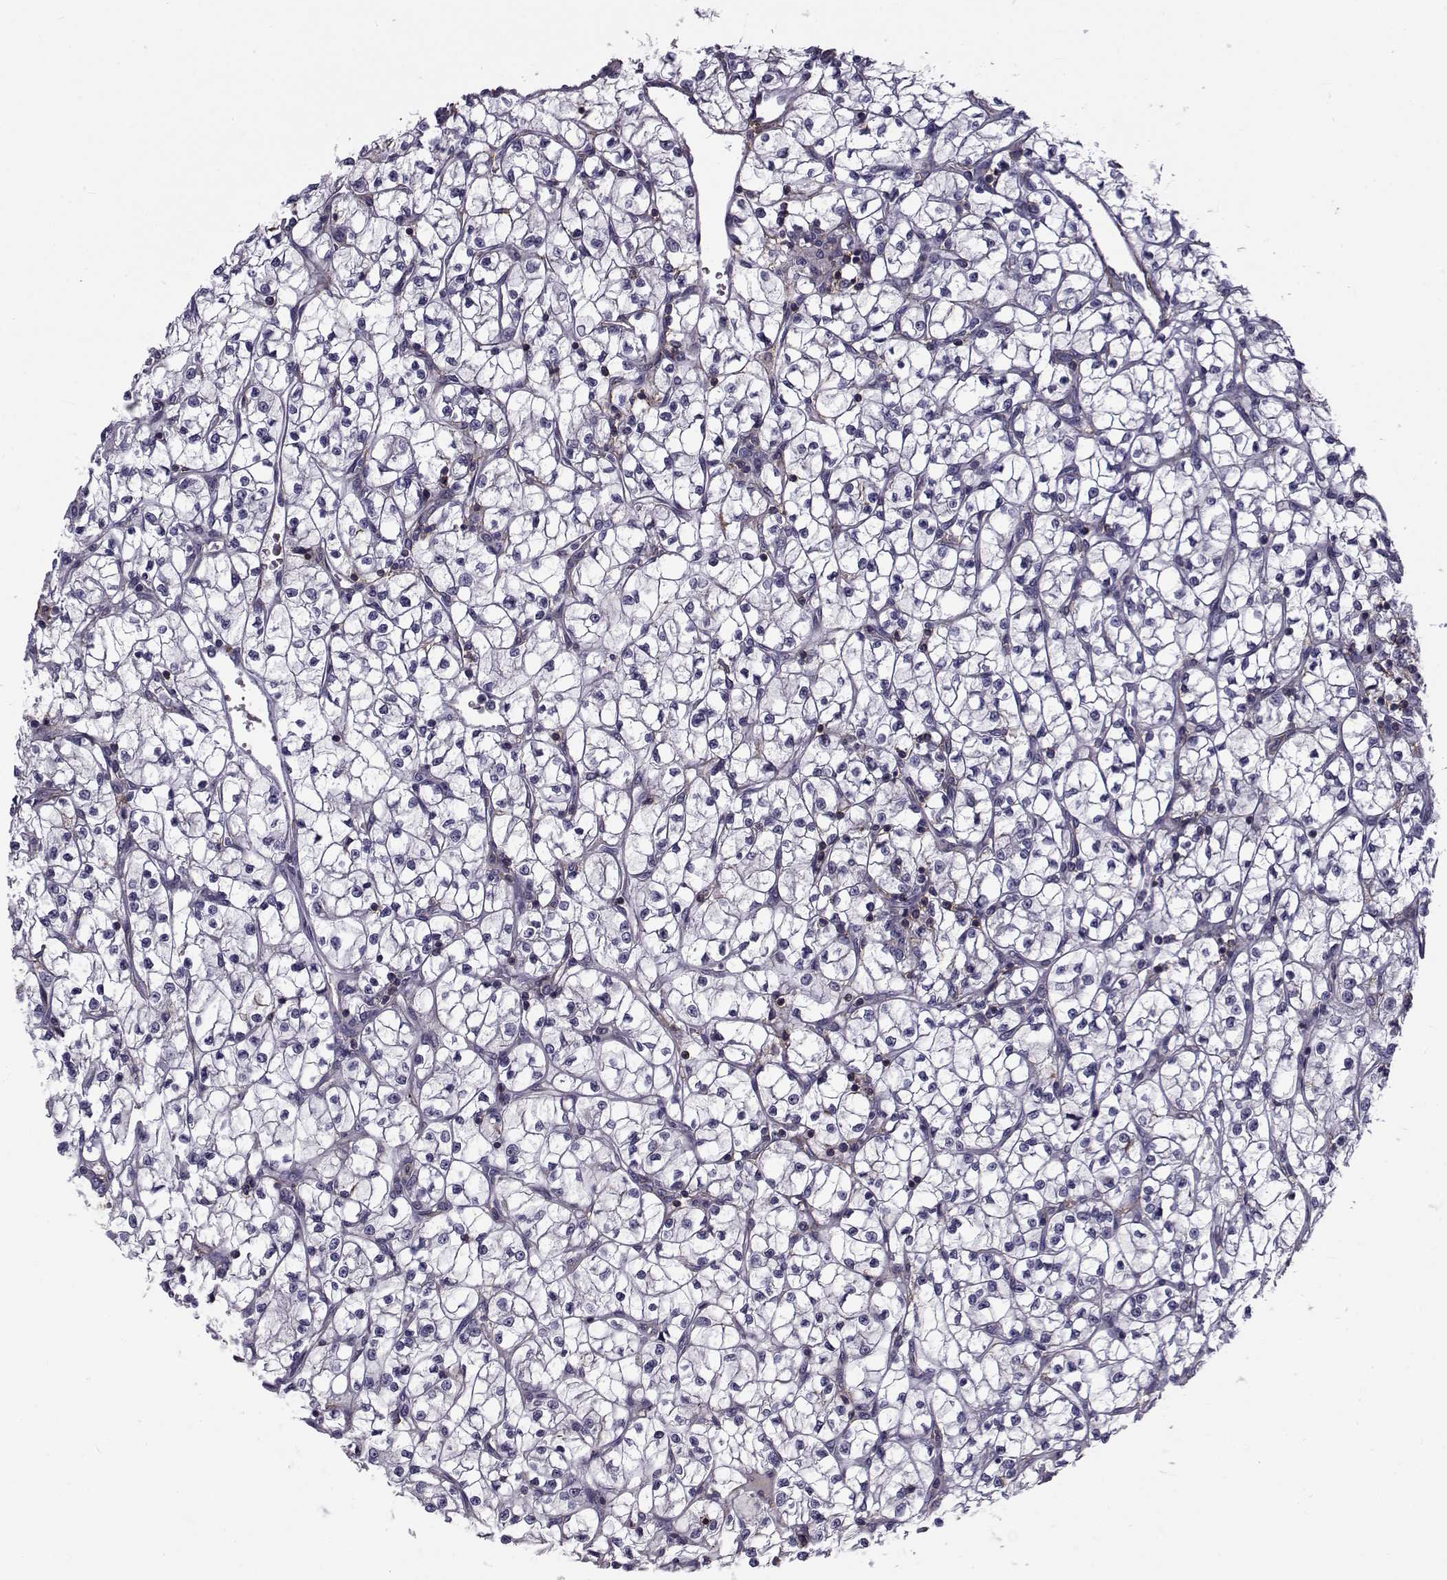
{"staining": {"intensity": "negative", "quantity": "none", "location": "none"}, "tissue": "renal cancer", "cell_type": "Tumor cells", "image_type": "cancer", "snomed": [{"axis": "morphology", "description": "Adenocarcinoma, NOS"}, {"axis": "topography", "description": "Kidney"}], "caption": "Immunohistochemistry image of human renal cancer stained for a protein (brown), which displays no expression in tumor cells.", "gene": "LRRC27", "patient": {"sex": "female", "age": 64}}